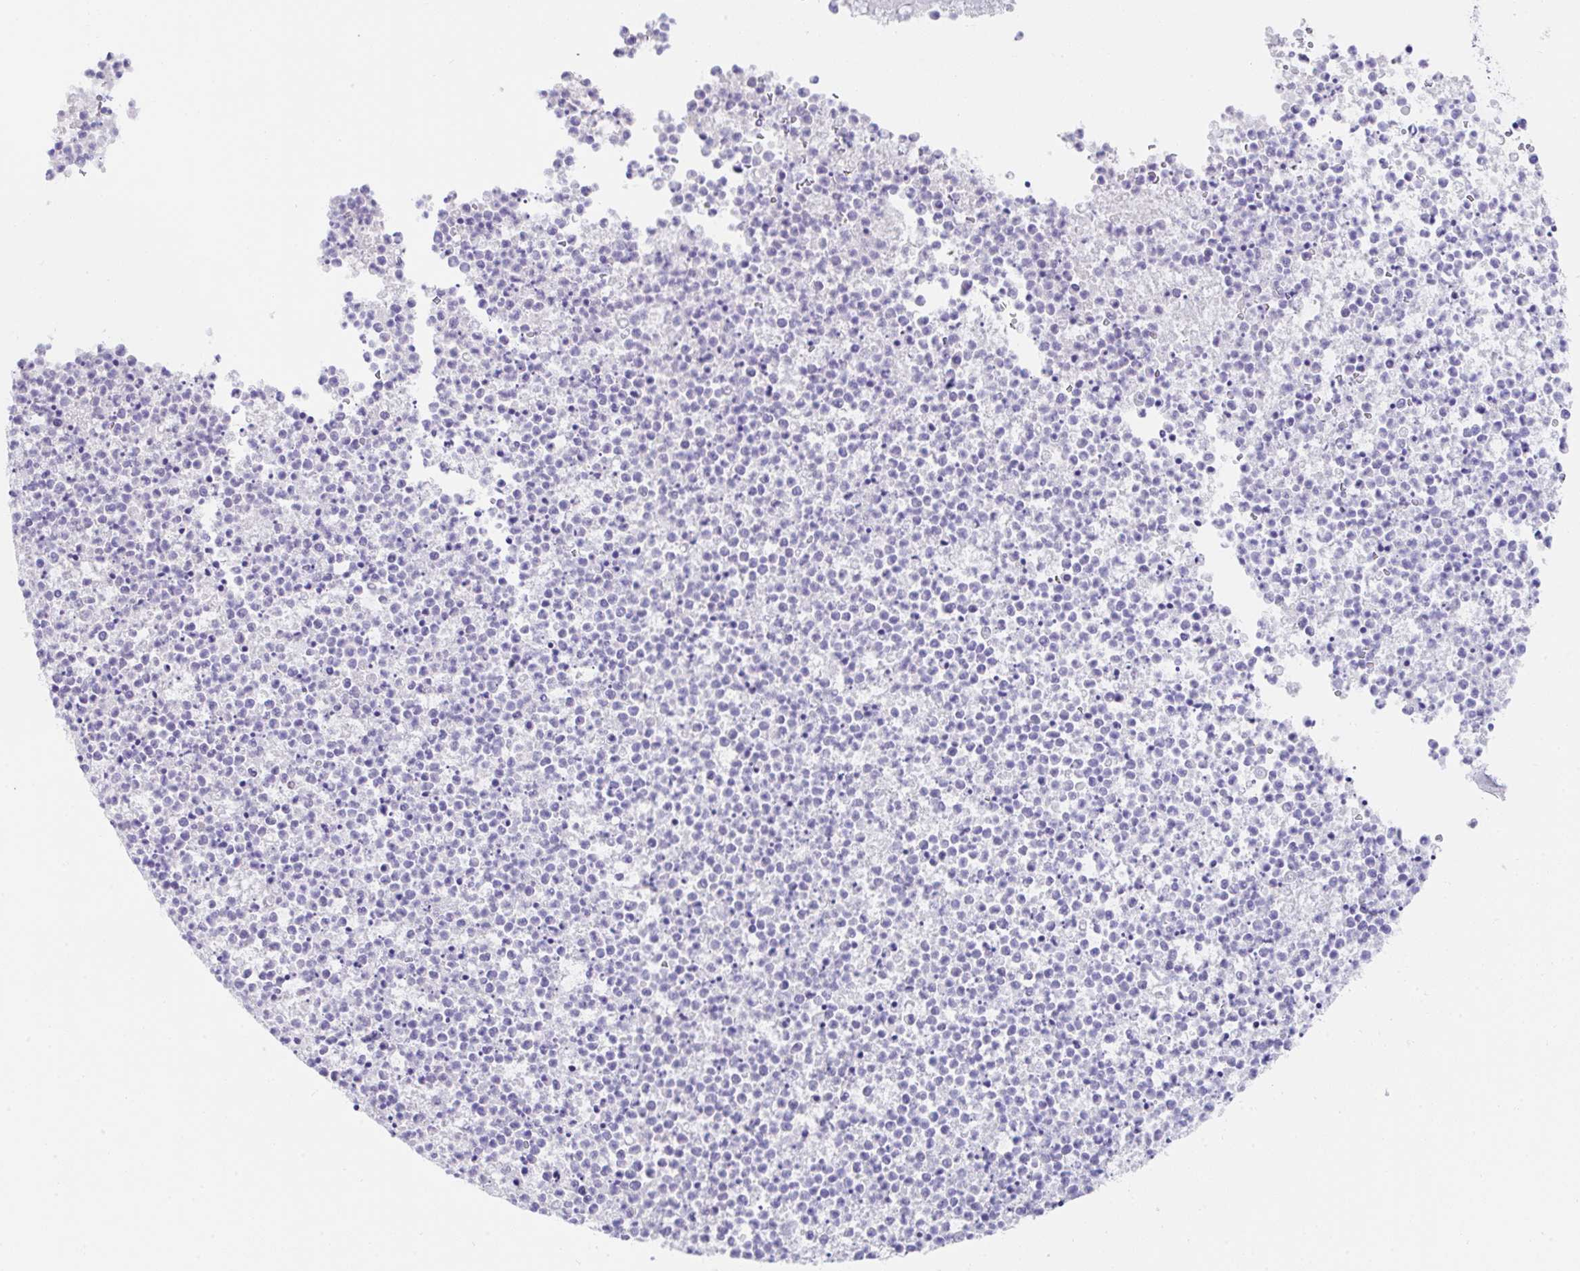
{"staining": {"intensity": "negative", "quantity": "none", "location": "none"}, "tissue": "bronchus", "cell_type": "Respiratory epithelial cells", "image_type": "normal", "snomed": [{"axis": "morphology", "description": "Normal tissue, NOS"}, {"axis": "topography", "description": "Cartilage tissue"}, {"axis": "topography", "description": "Bronchus"}], "caption": "High power microscopy histopathology image of an immunohistochemistry (IHC) micrograph of benign bronchus, revealing no significant expression in respiratory epithelial cells. The staining is performed using DAB (3,3'-diaminobenzidine) brown chromogen with nuclei counter-stained in using hematoxylin.", "gene": "KMT2E", "patient": {"sex": "male", "age": 56}}